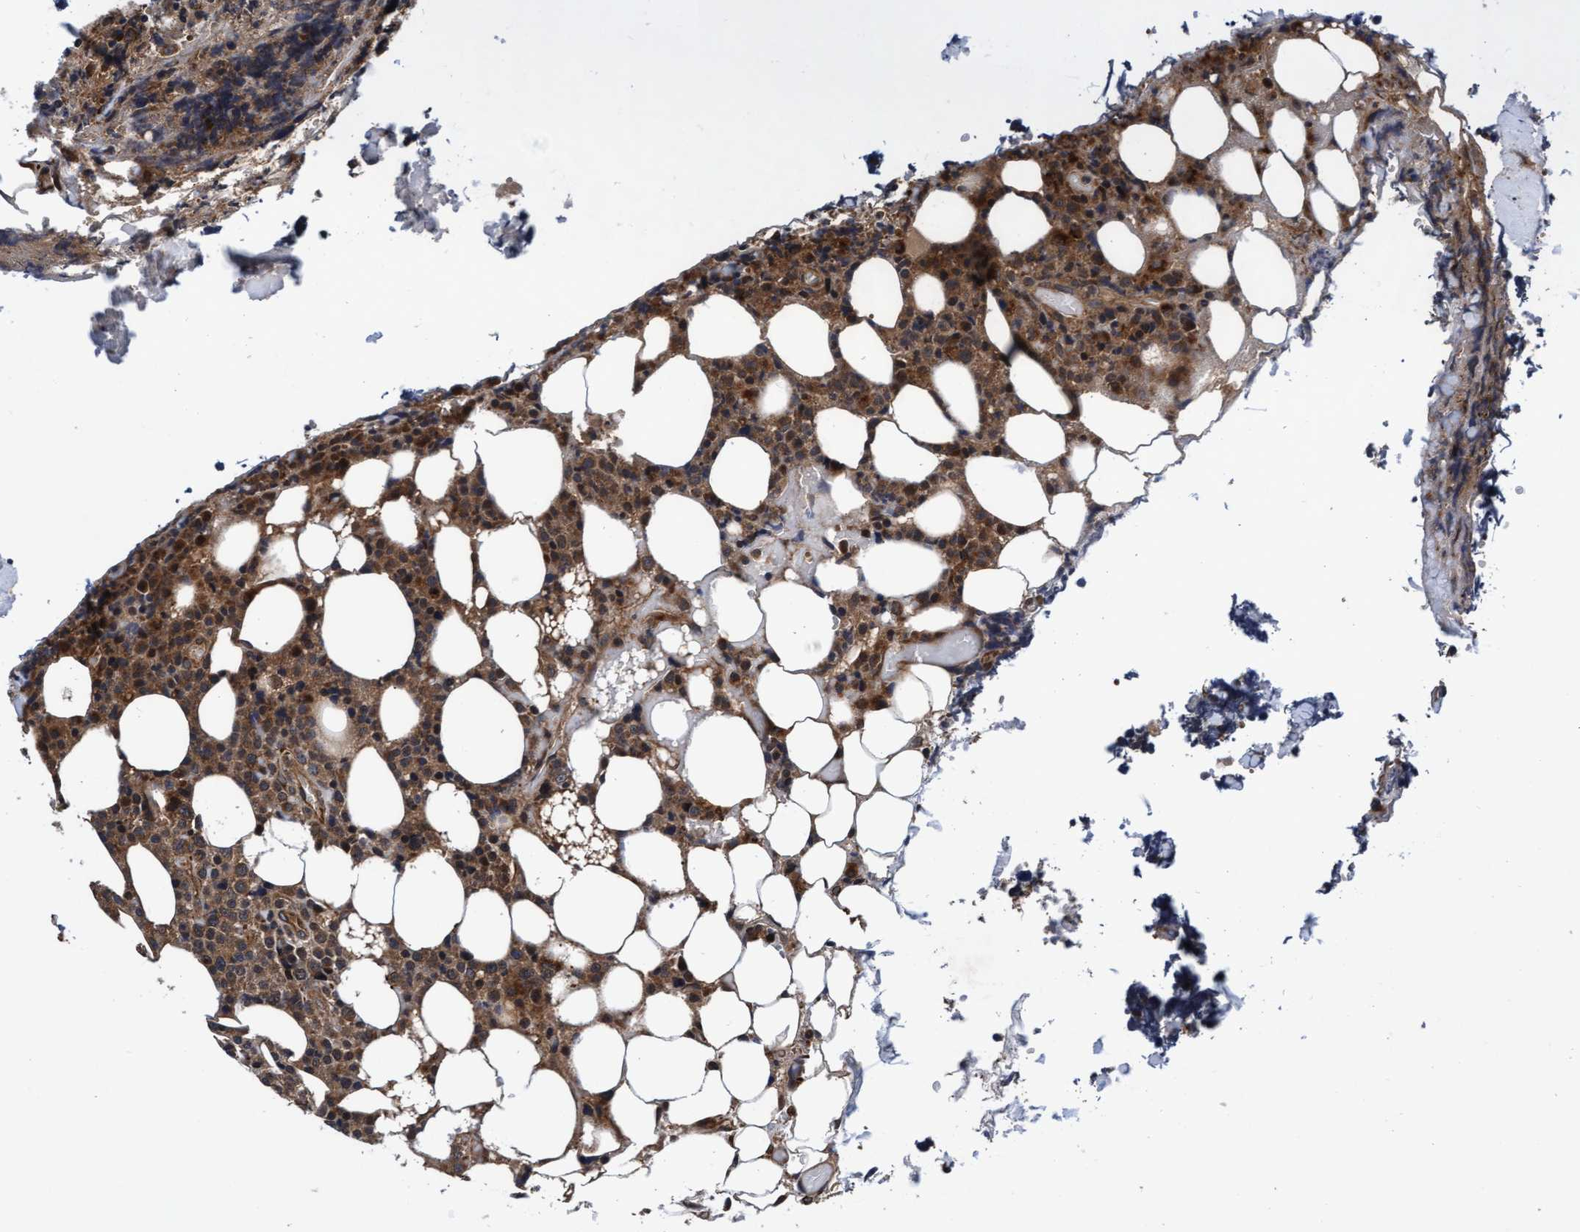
{"staining": {"intensity": "moderate", "quantity": ">75%", "location": "cytoplasmic/membranous"}, "tissue": "lymphoma", "cell_type": "Tumor cells", "image_type": "cancer", "snomed": [{"axis": "morphology", "description": "Malignant lymphoma, non-Hodgkin's type, High grade"}, {"axis": "topography", "description": "Lymph node"}], "caption": "High-grade malignant lymphoma, non-Hodgkin's type was stained to show a protein in brown. There is medium levels of moderate cytoplasmic/membranous expression in approximately >75% of tumor cells. (DAB = brown stain, brightfield microscopy at high magnification).", "gene": "EFCAB13", "patient": {"sex": "male", "age": 13}}